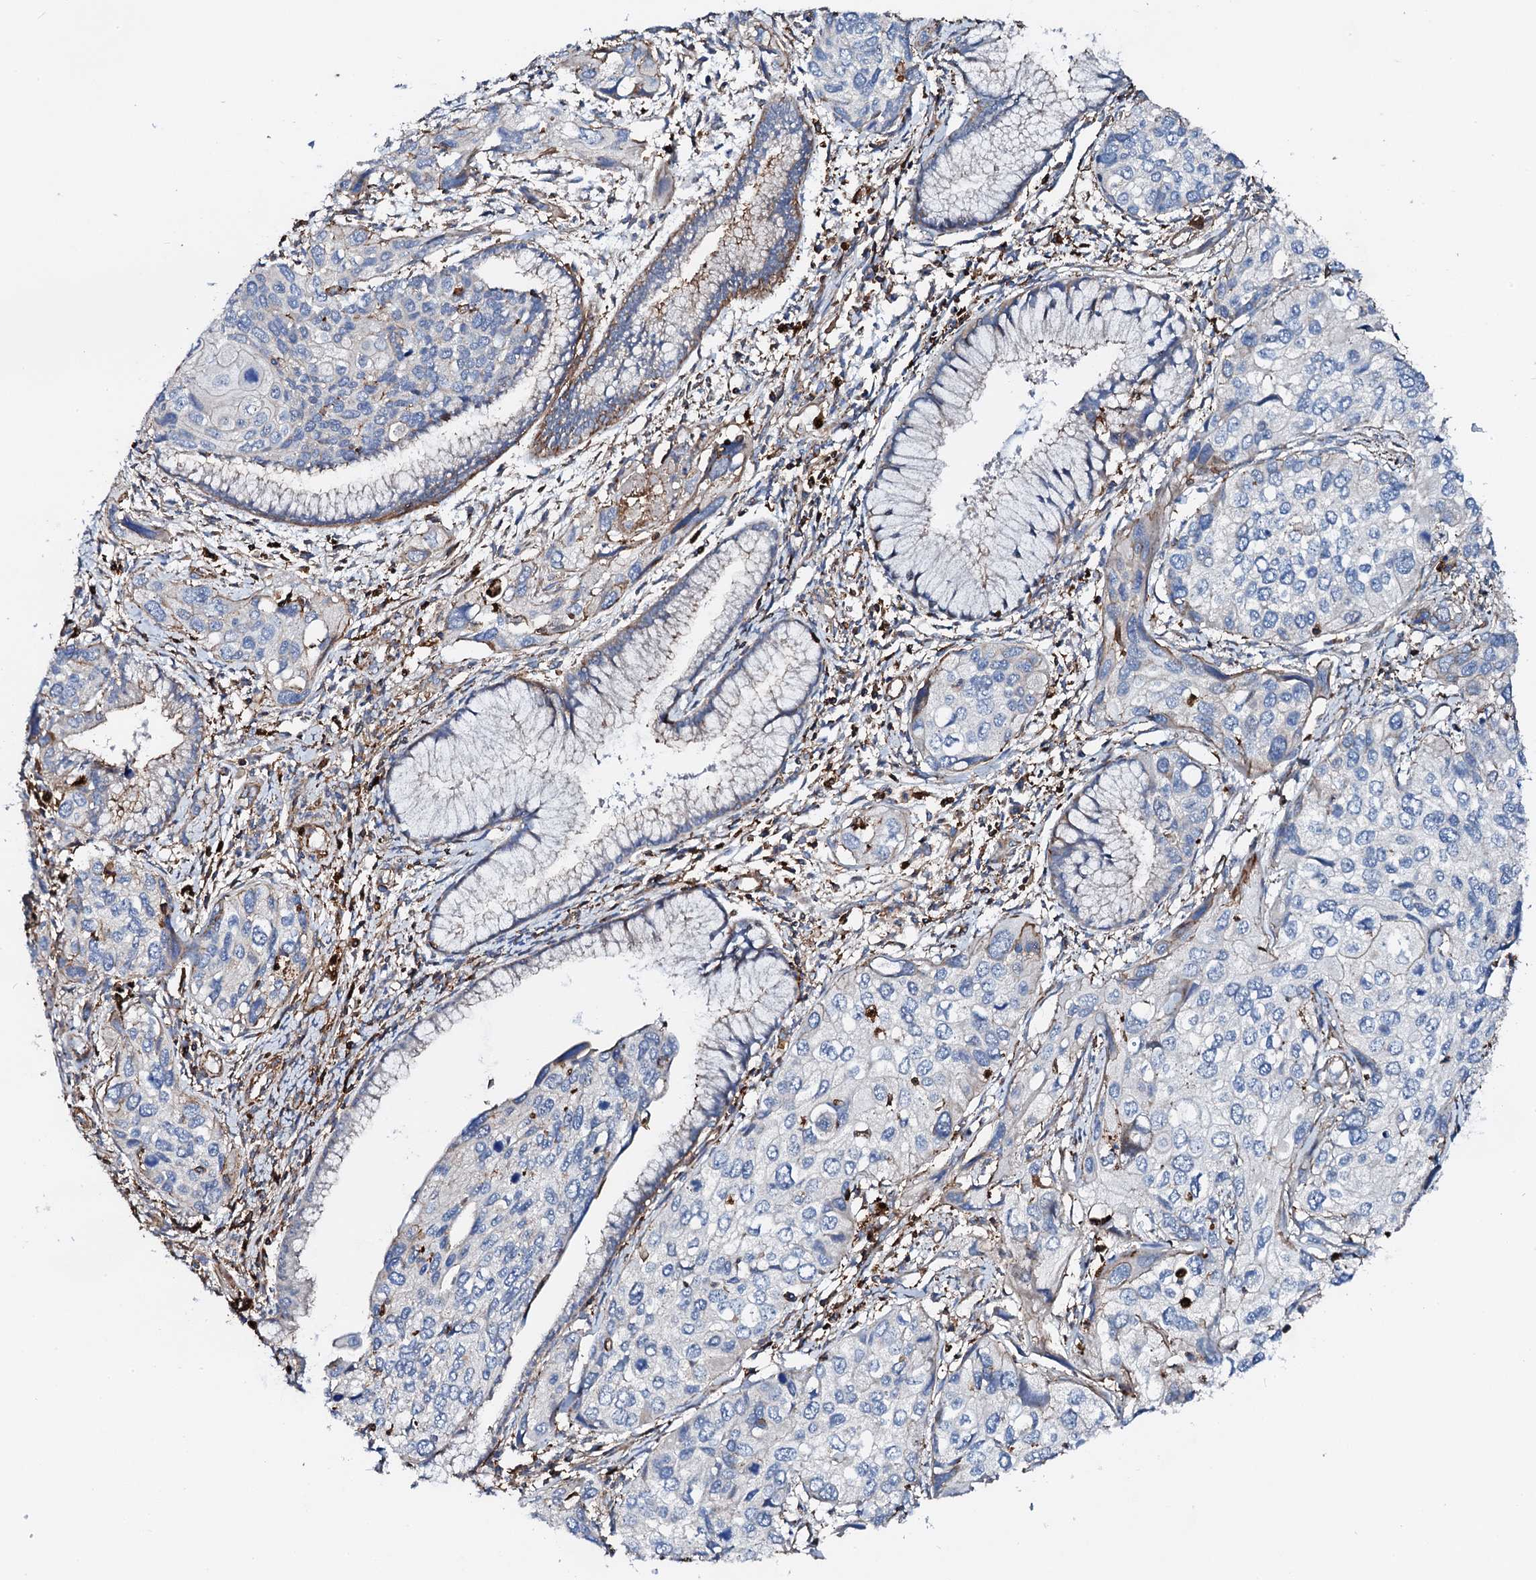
{"staining": {"intensity": "negative", "quantity": "none", "location": "none"}, "tissue": "cervical cancer", "cell_type": "Tumor cells", "image_type": "cancer", "snomed": [{"axis": "morphology", "description": "Squamous cell carcinoma, NOS"}, {"axis": "topography", "description": "Cervix"}], "caption": "This is an immunohistochemistry histopathology image of human cervical squamous cell carcinoma. There is no expression in tumor cells.", "gene": "INTS10", "patient": {"sex": "female", "age": 55}}